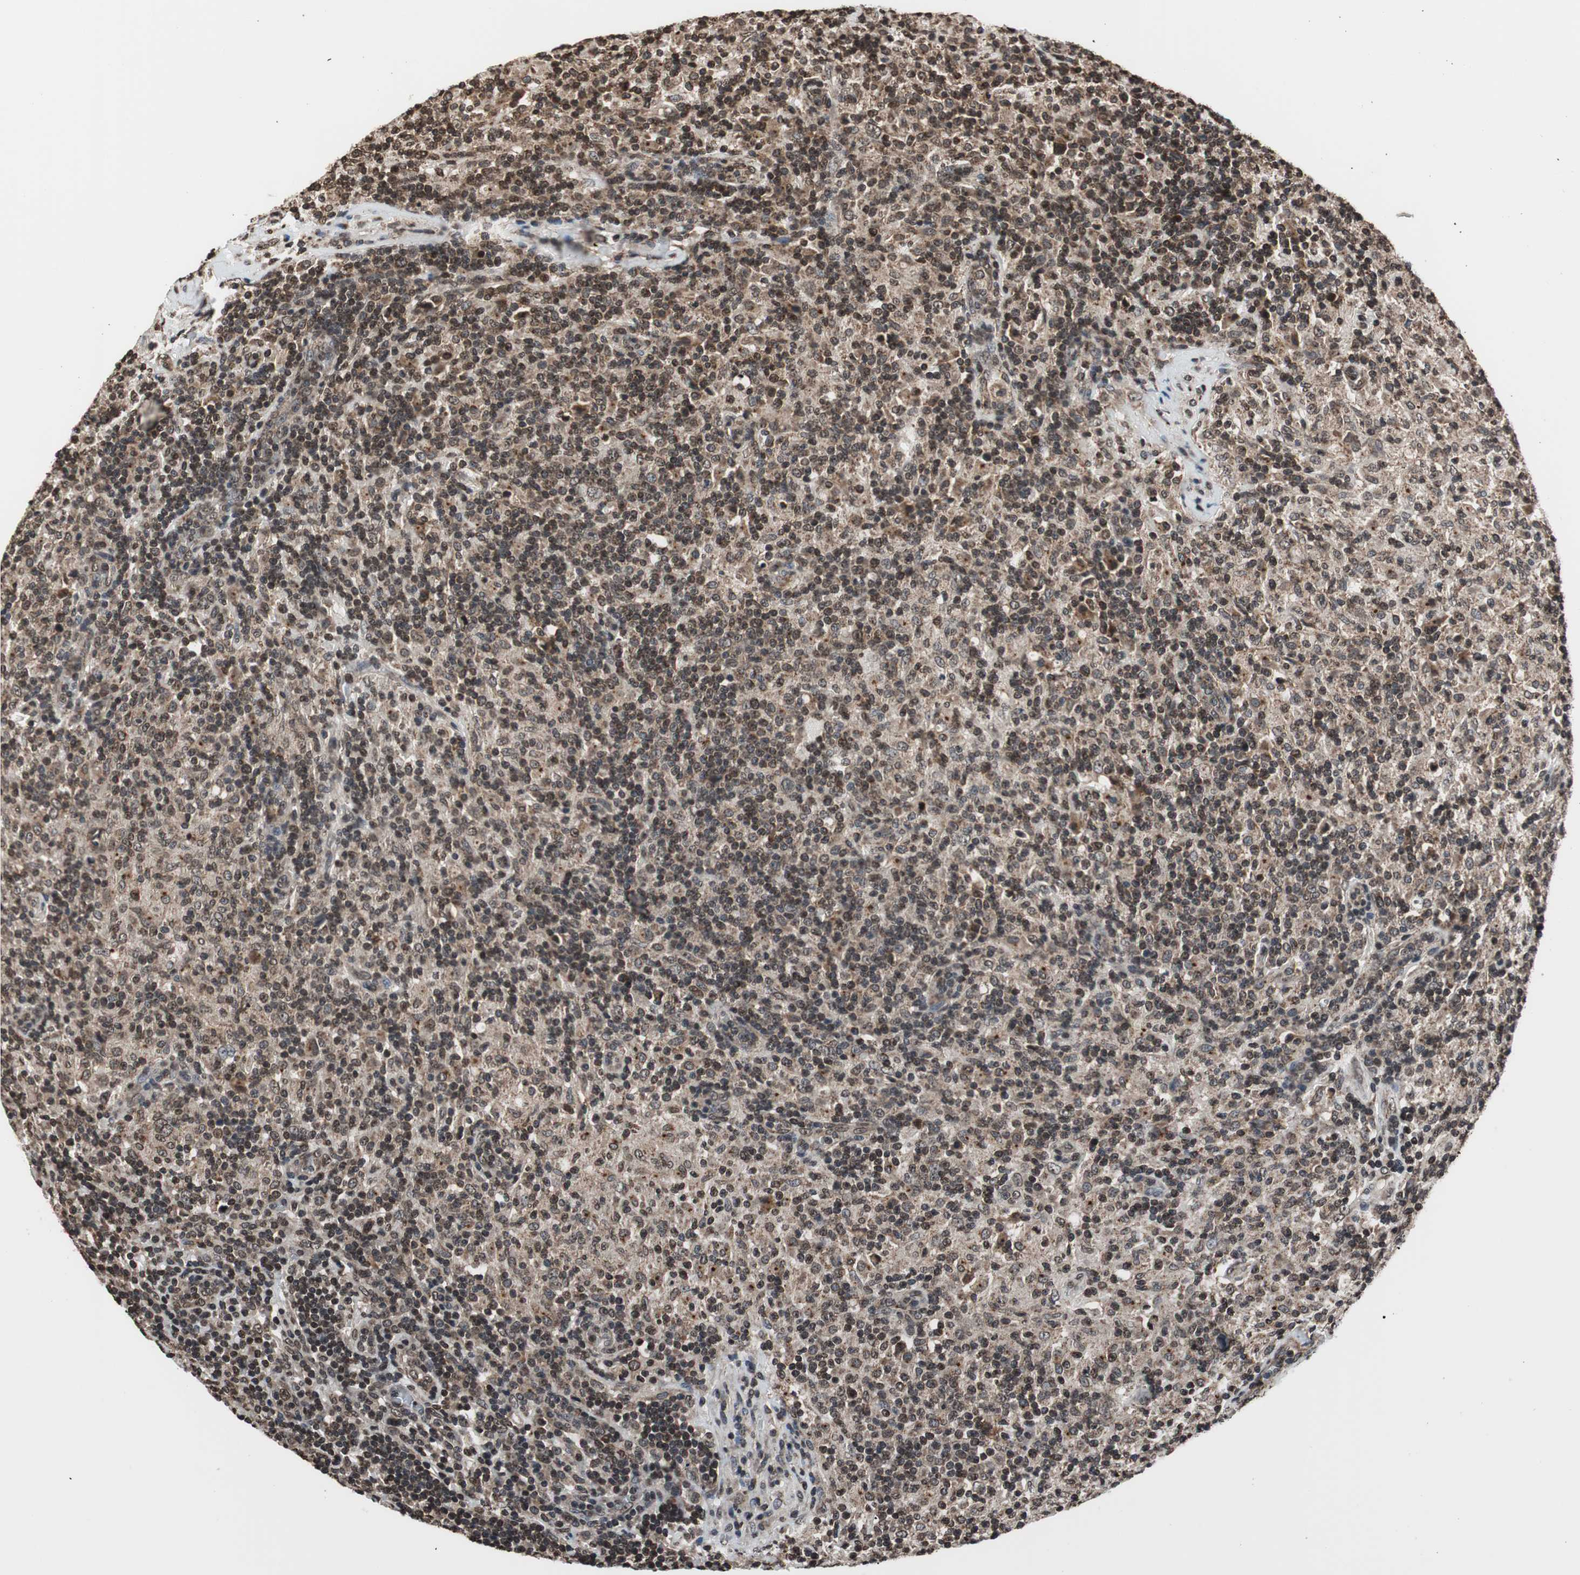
{"staining": {"intensity": "negative", "quantity": "none", "location": "none"}, "tissue": "lymphoma", "cell_type": "Tumor cells", "image_type": "cancer", "snomed": [{"axis": "morphology", "description": "Hodgkin's disease, NOS"}, {"axis": "topography", "description": "Lymph node"}], "caption": "DAB (3,3'-diaminobenzidine) immunohistochemical staining of lymphoma shows no significant expression in tumor cells. (Brightfield microscopy of DAB (3,3'-diaminobenzidine) immunohistochemistry (IHC) at high magnification).", "gene": "RFC1", "patient": {"sex": "male", "age": 70}}